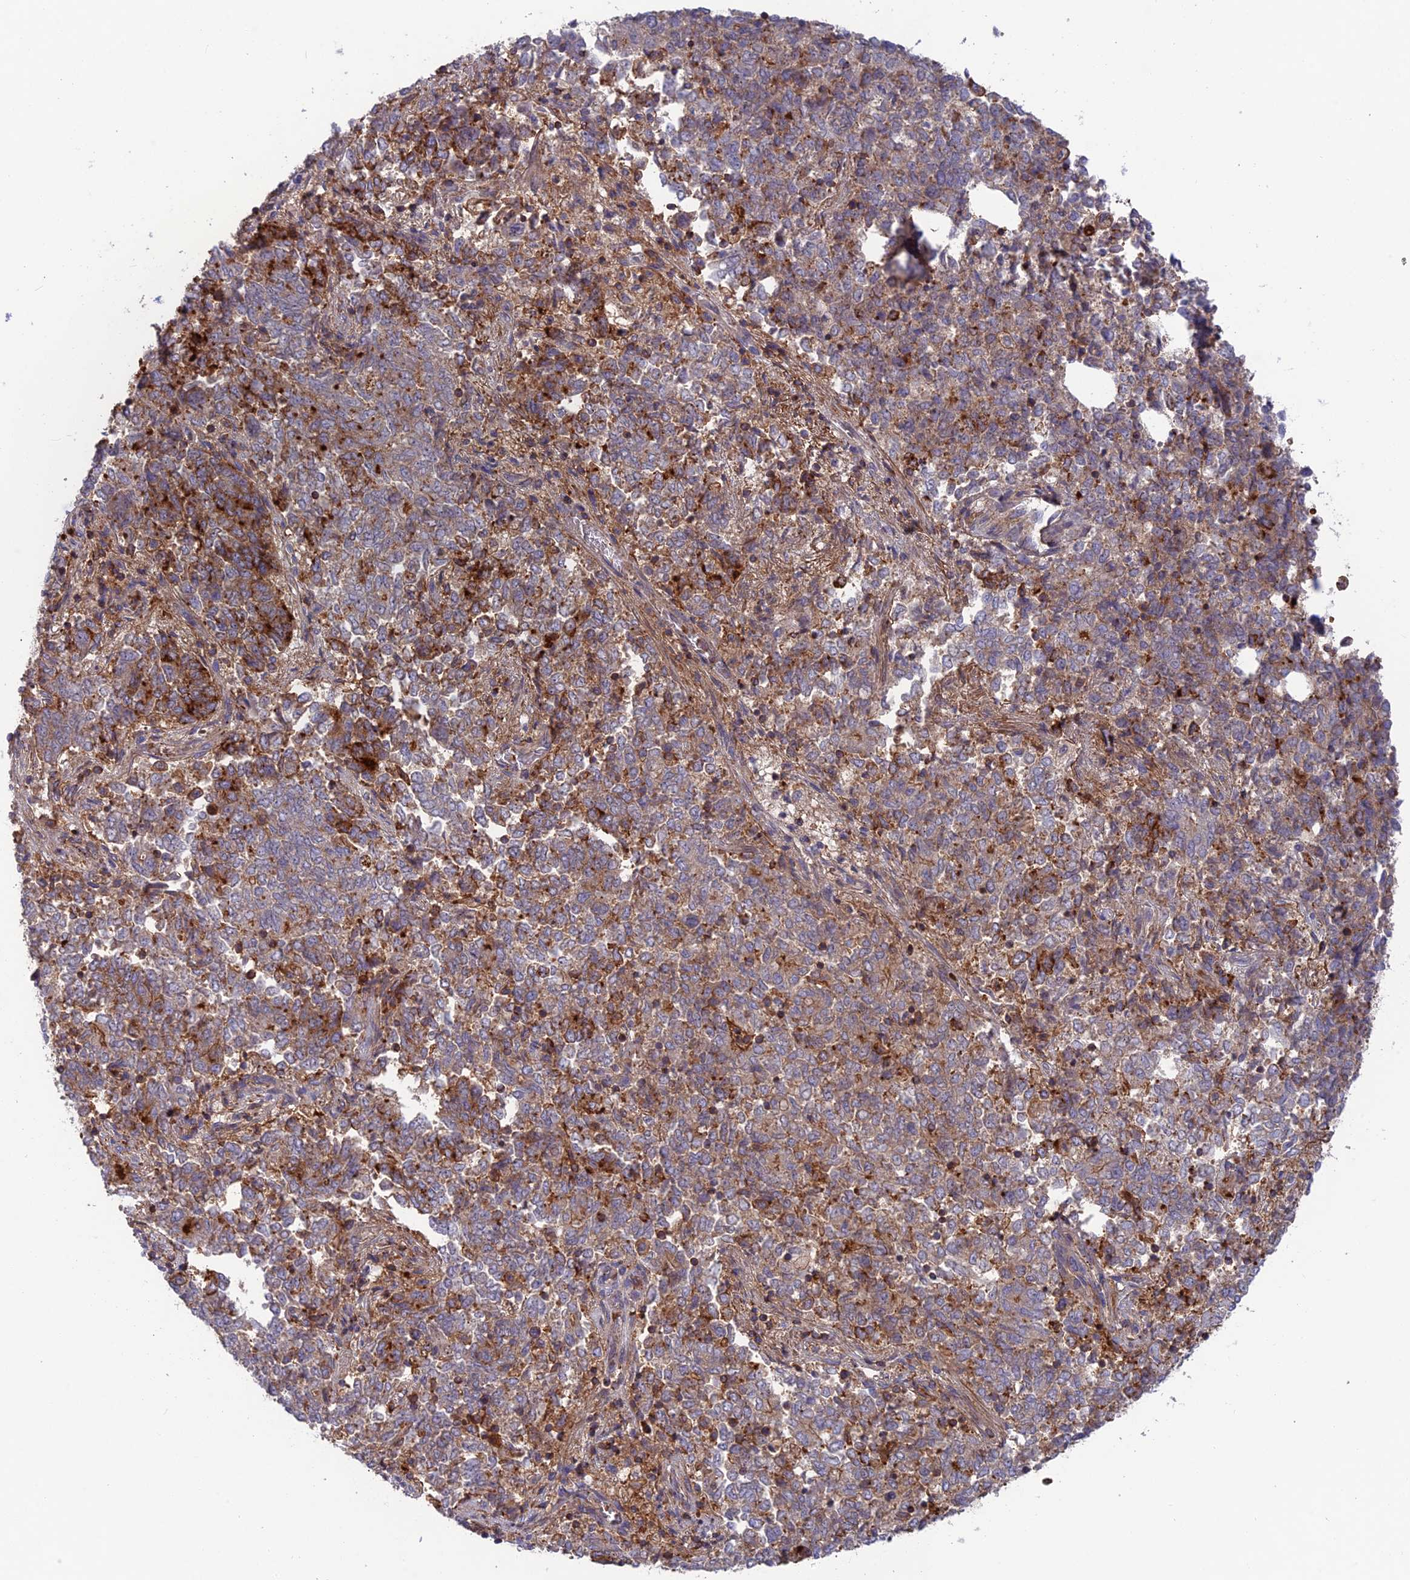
{"staining": {"intensity": "weak", "quantity": ">75%", "location": "cytoplasmic/membranous"}, "tissue": "endometrial cancer", "cell_type": "Tumor cells", "image_type": "cancer", "snomed": [{"axis": "morphology", "description": "Adenocarcinoma, NOS"}, {"axis": "topography", "description": "Endometrium"}], "caption": "This image demonstrates endometrial cancer (adenocarcinoma) stained with immunohistochemistry to label a protein in brown. The cytoplasmic/membranous of tumor cells show weak positivity for the protein. Nuclei are counter-stained blue.", "gene": "CPNE7", "patient": {"sex": "female", "age": 80}}